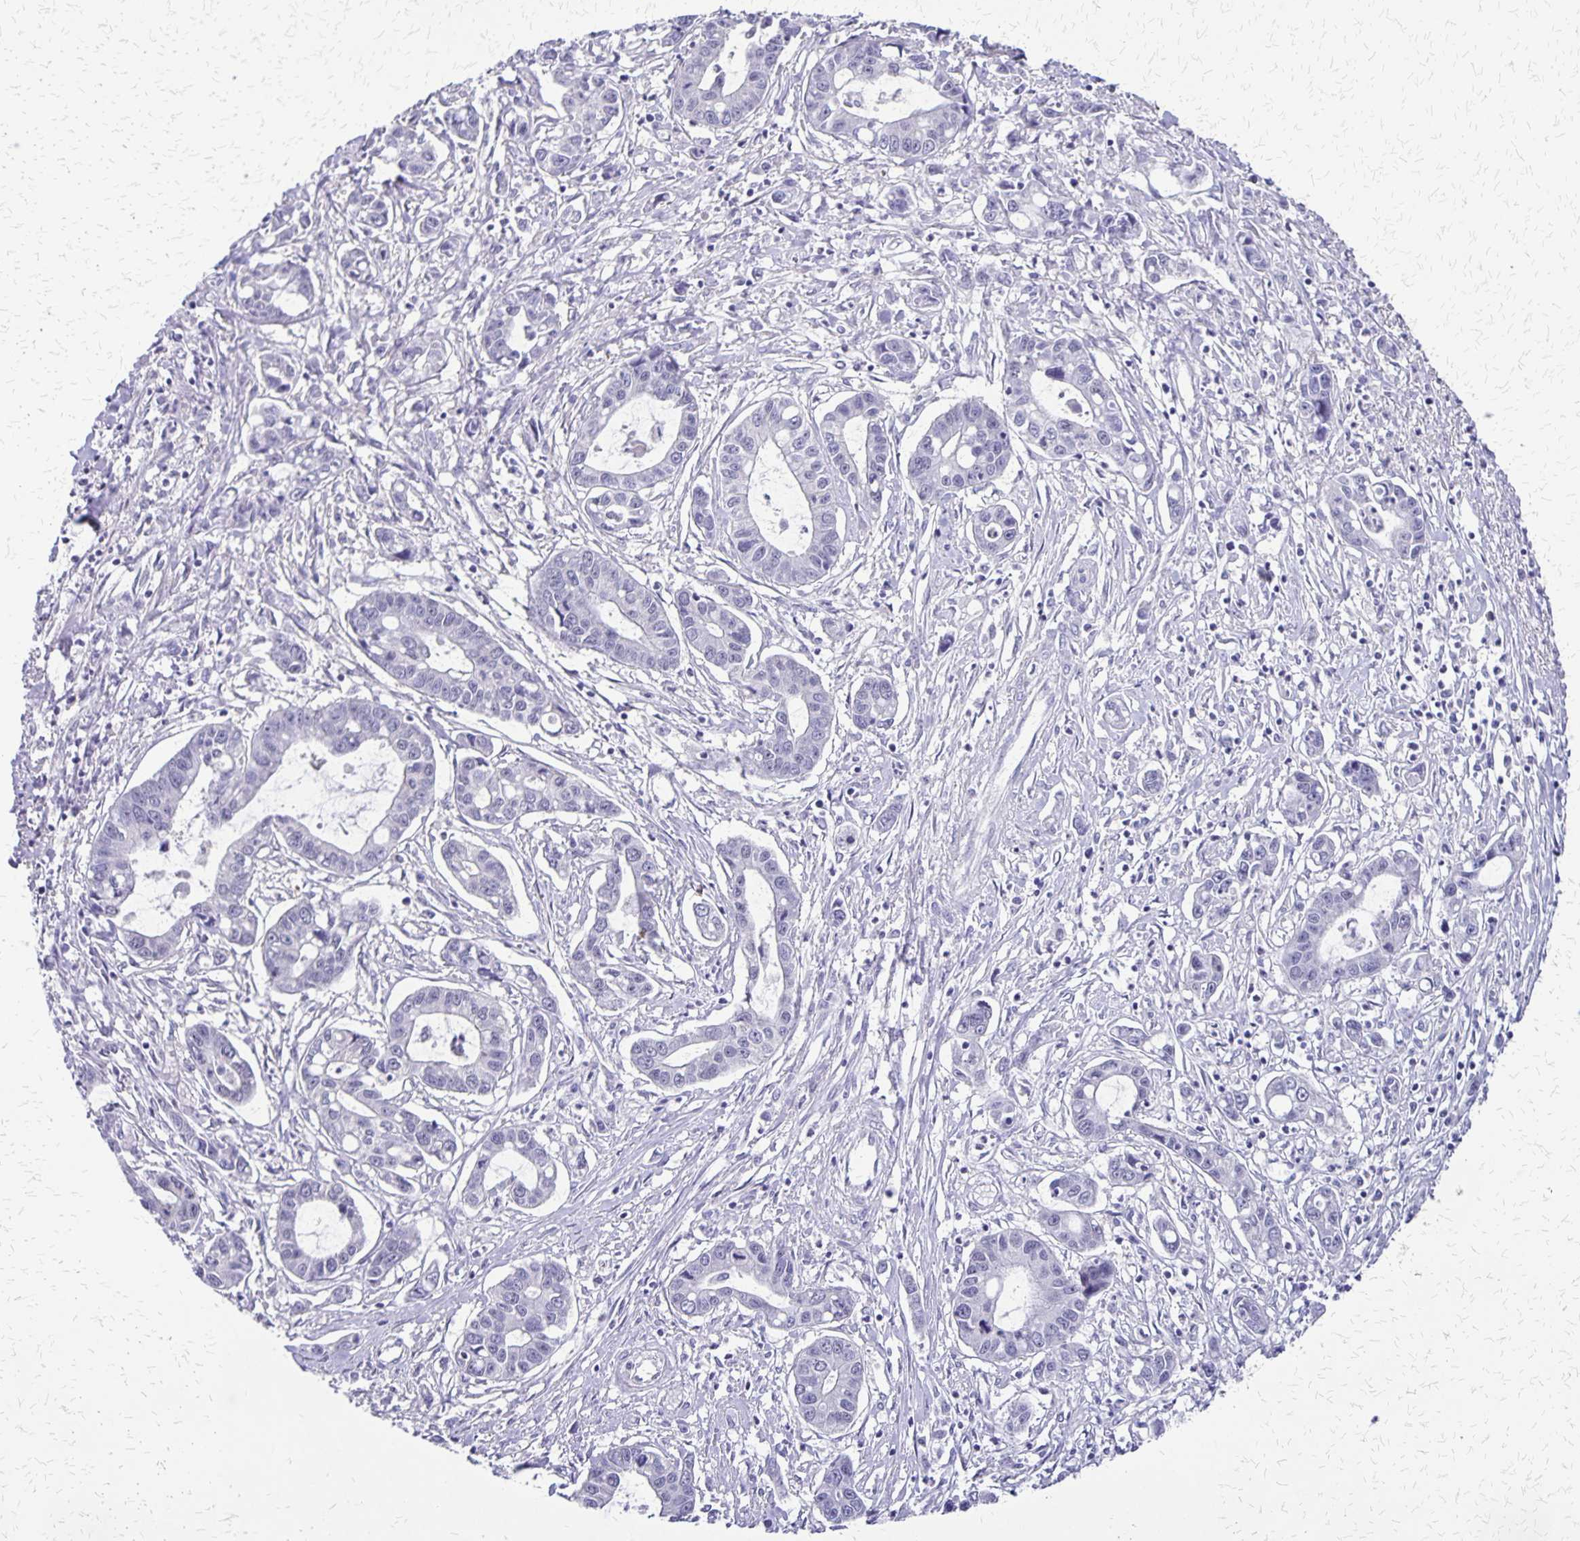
{"staining": {"intensity": "negative", "quantity": "none", "location": "none"}, "tissue": "liver cancer", "cell_type": "Tumor cells", "image_type": "cancer", "snomed": [{"axis": "morphology", "description": "Cholangiocarcinoma"}, {"axis": "topography", "description": "Liver"}], "caption": "Immunohistochemical staining of liver cancer (cholangiocarcinoma) displays no significant positivity in tumor cells.", "gene": "SI", "patient": {"sex": "male", "age": 58}}